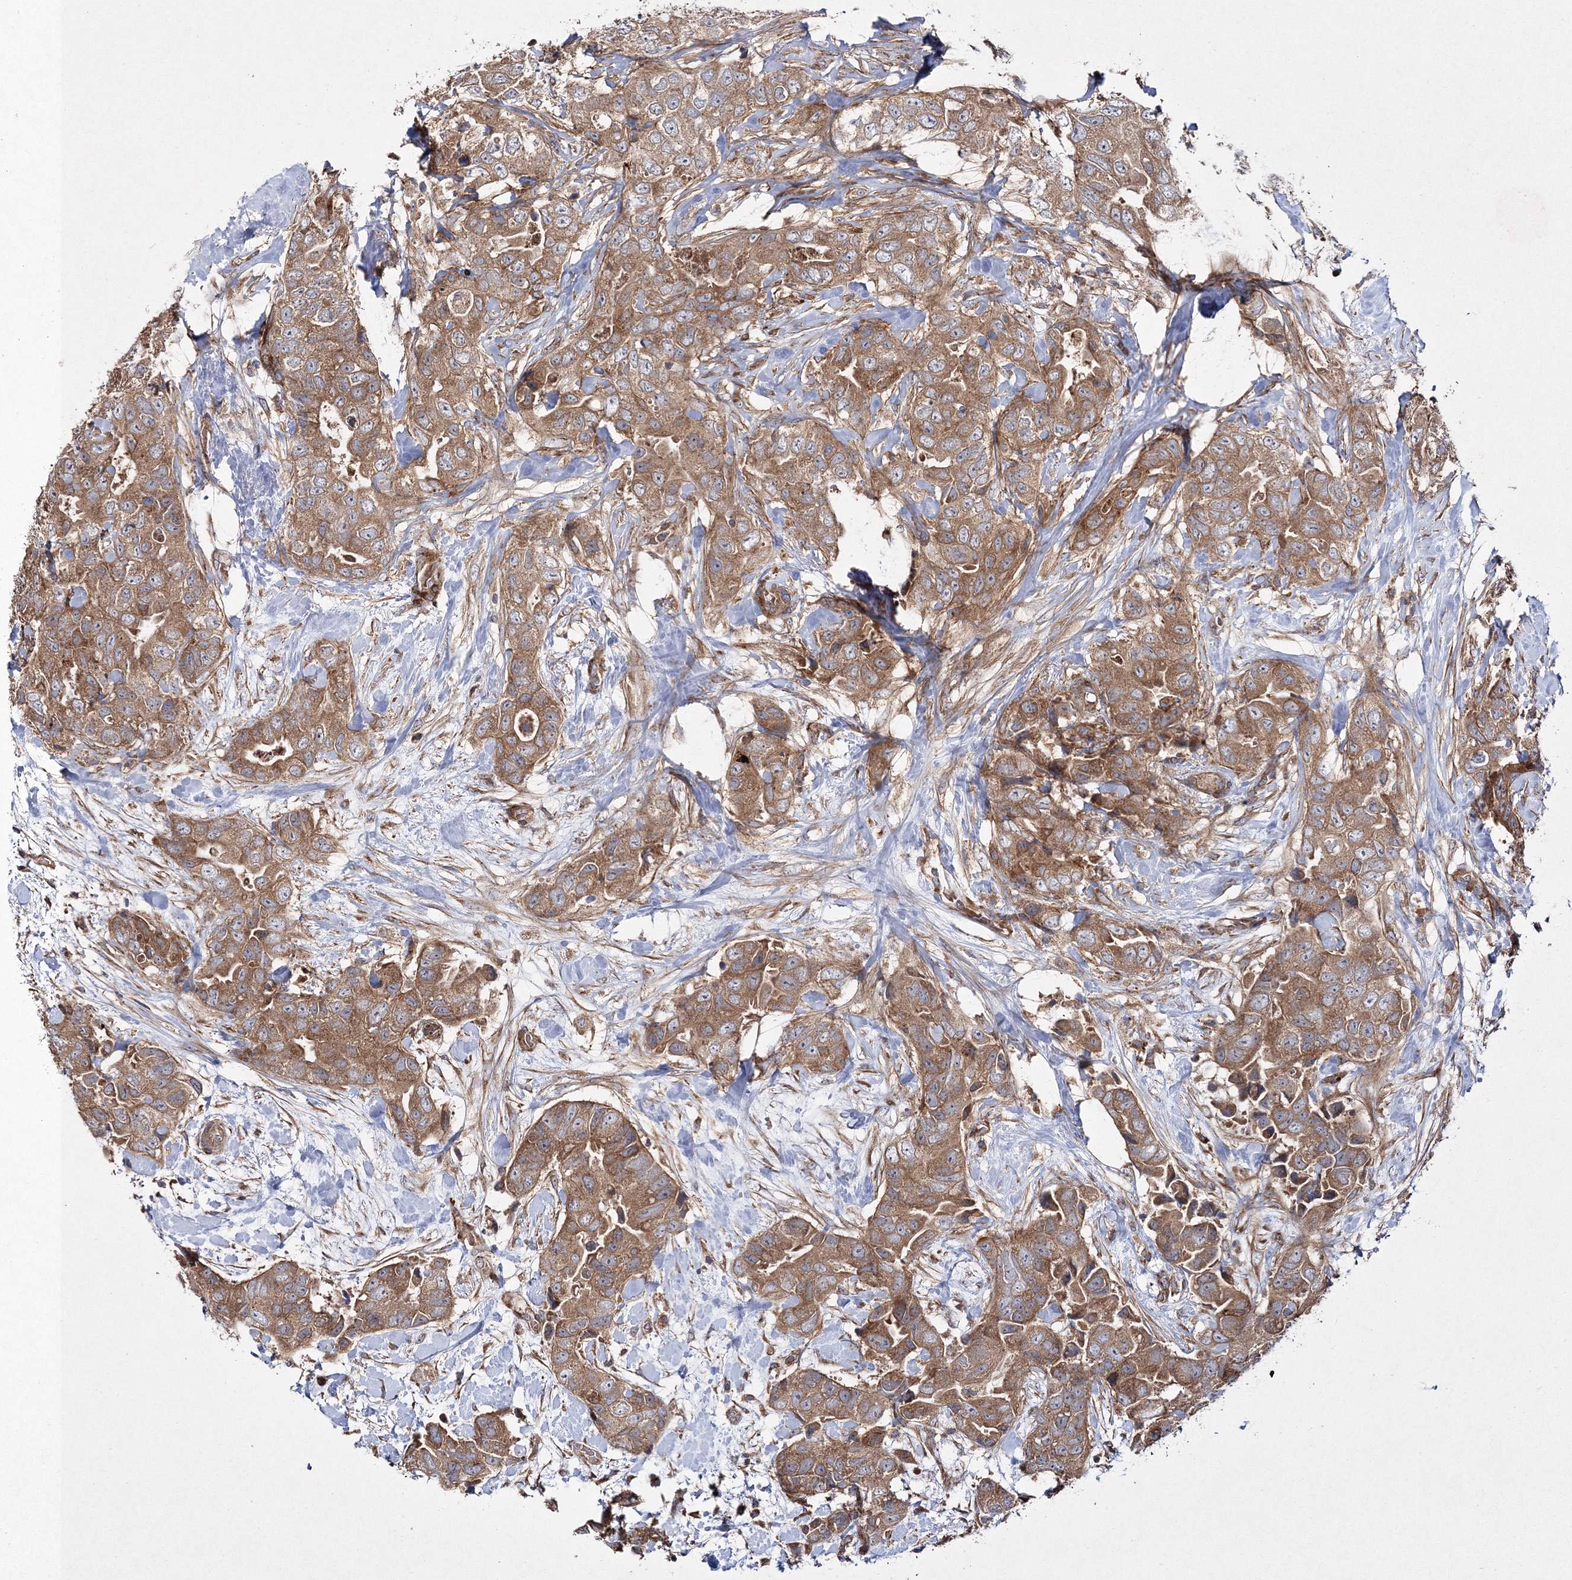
{"staining": {"intensity": "moderate", "quantity": ">75%", "location": "cytoplasmic/membranous"}, "tissue": "breast cancer", "cell_type": "Tumor cells", "image_type": "cancer", "snomed": [{"axis": "morphology", "description": "Duct carcinoma"}, {"axis": "topography", "description": "Breast"}], "caption": "A high-resolution image shows immunohistochemistry (IHC) staining of breast intraductal carcinoma, which reveals moderate cytoplasmic/membranous expression in approximately >75% of tumor cells. The staining was performed using DAB (3,3'-diaminobenzidine) to visualize the protein expression in brown, while the nuclei were stained in blue with hematoxylin (Magnification: 20x).", "gene": "DNAJC13", "patient": {"sex": "female", "age": 62}}